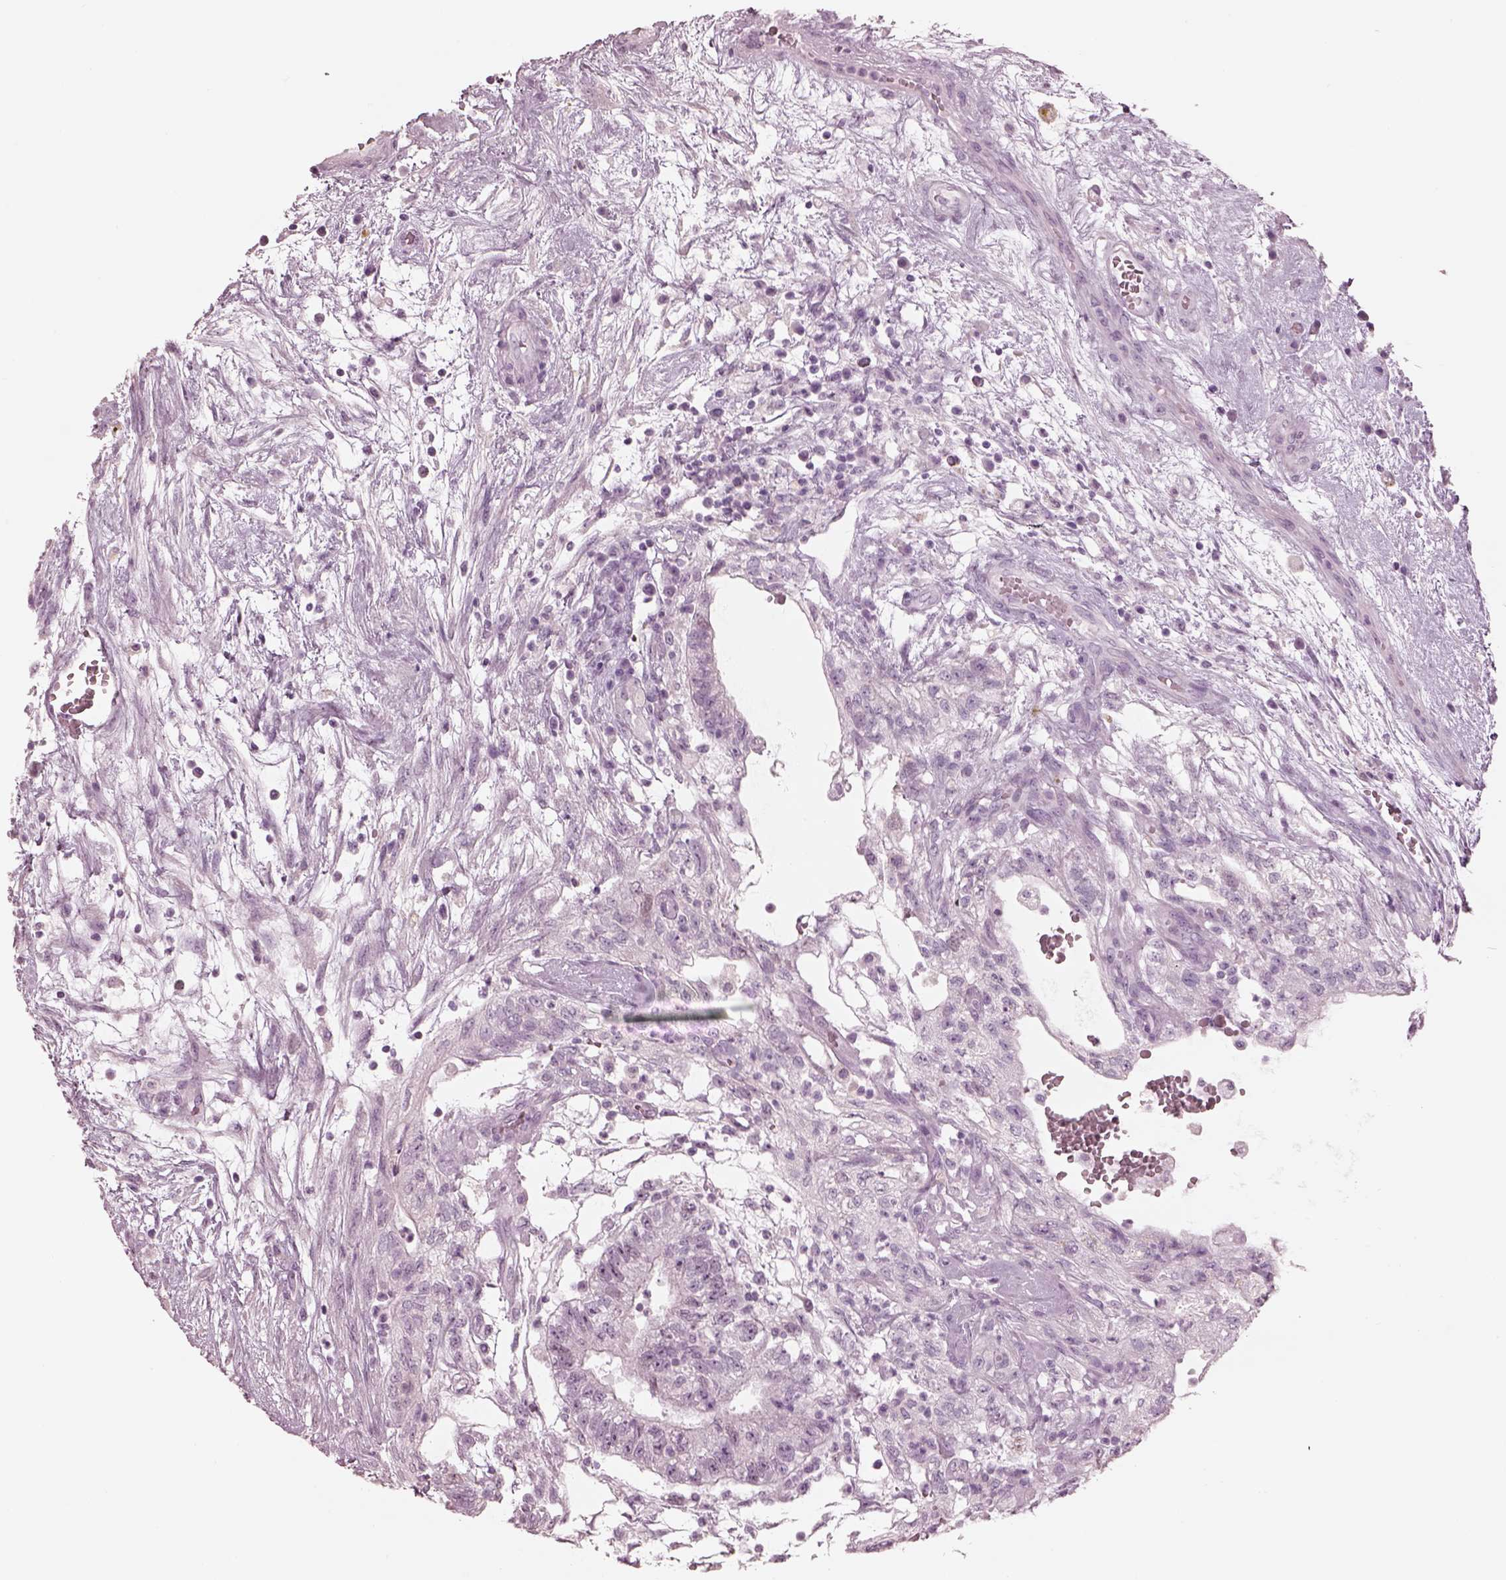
{"staining": {"intensity": "negative", "quantity": "none", "location": "none"}, "tissue": "testis cancer", "cell_type": "Tumor cells", "image_type": "cancer", "snomed": [{"axis": "morphology", "description": "Normal tissue, NOS"}, {"axis": "morphology", "description": "Carcinoma, Embryonal, NOS"}, {"axis": "topography", "description": "Testis"}], "caption": "Testis cancer was stained to show a protein in brown. There is no significant staining in tumor cells.", "gene": "KRTAP24-1", "patient": {"sex": "male", "age": 32}}